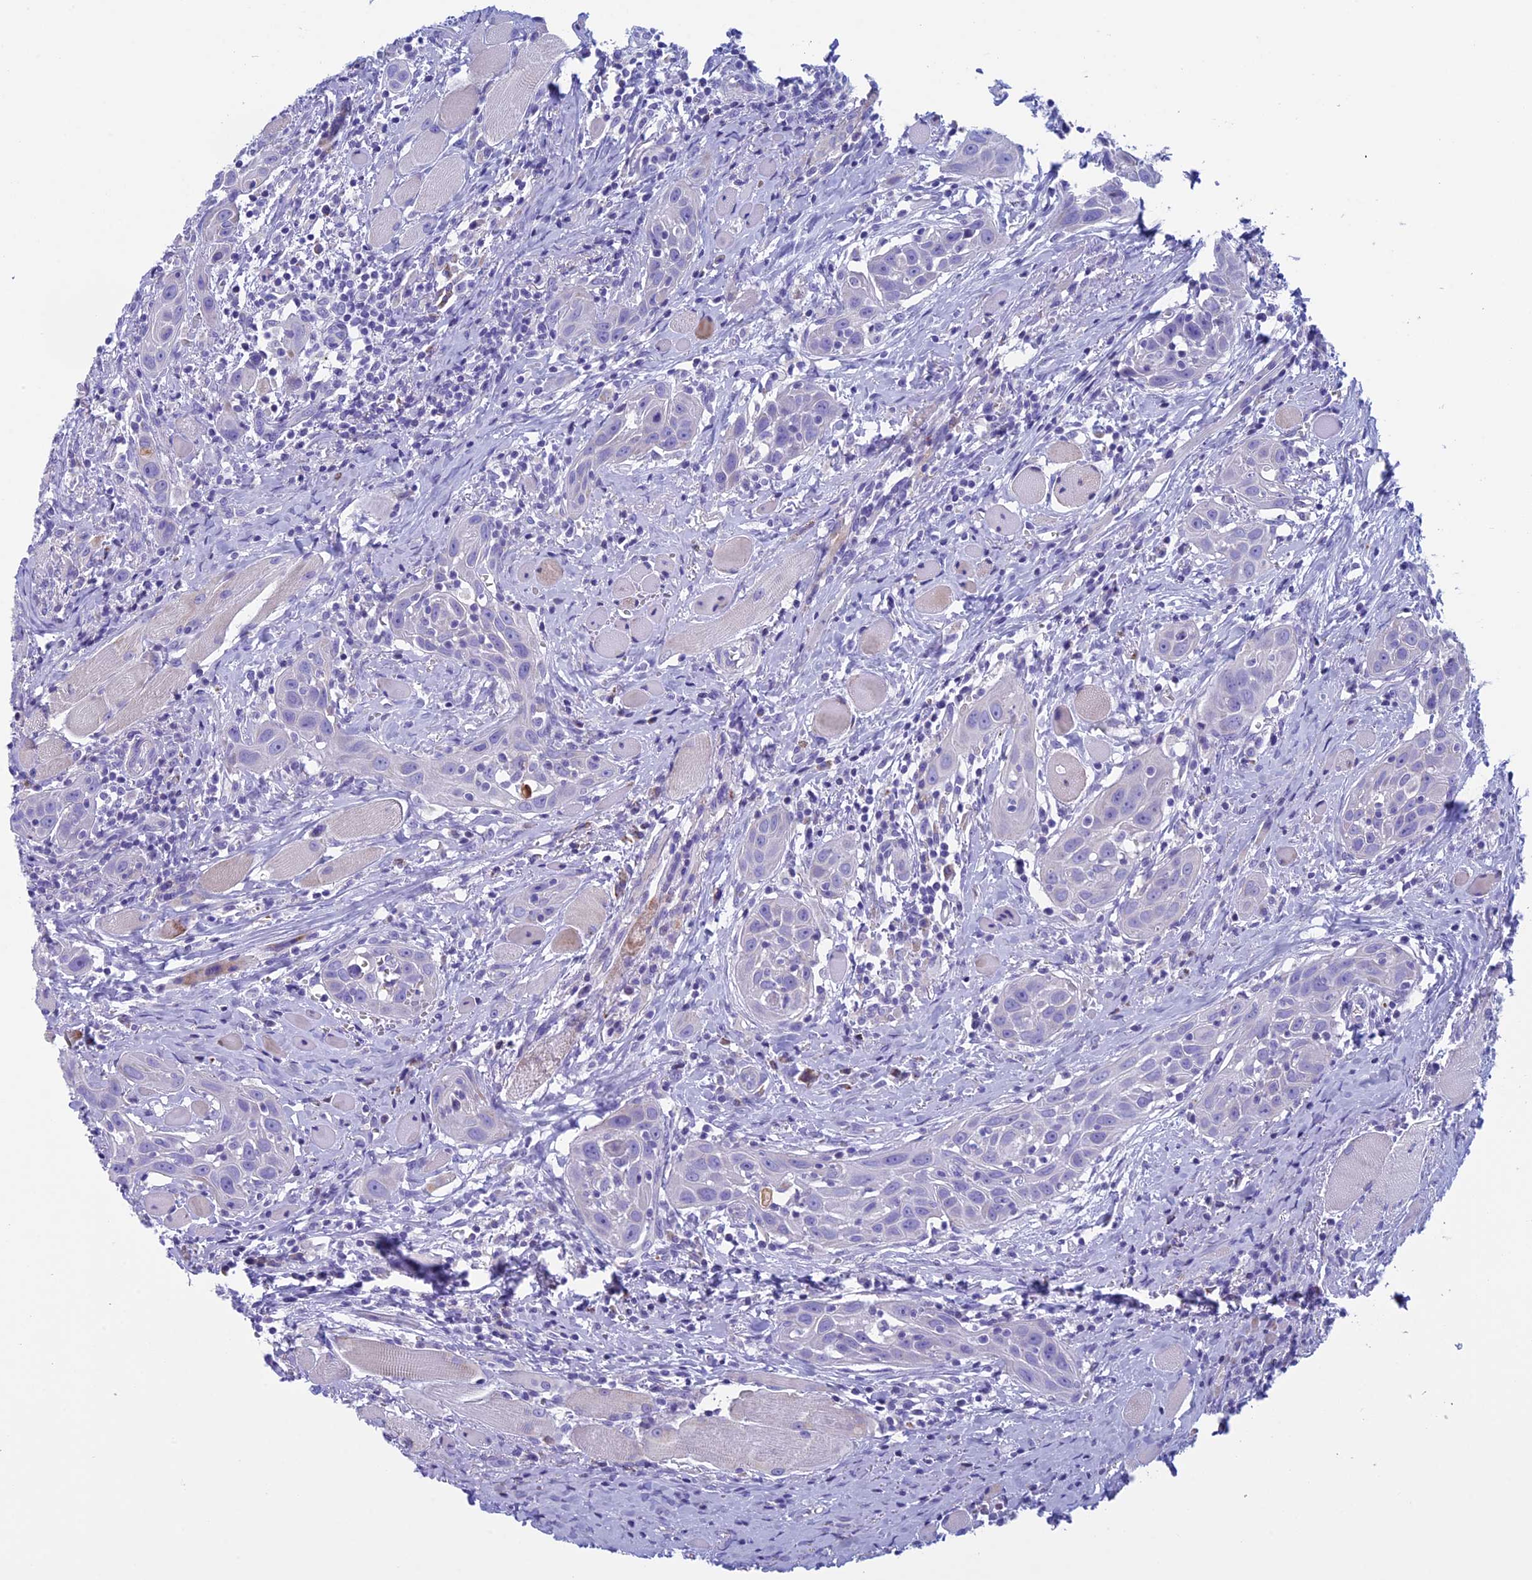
{"staining": {"intensity": "negative", "quantity": "none", "location": "none"}, "tissue": "head and neck cancer", "cell_type": "Tumor cells", "image_type": "cancer", "snomed": [{"axis": "morphology", "description": "Squamous cell carcinoma, NOS"}, {"axis": "topography", "description": "Oral tissue"}, {"axis": "topography", "description": "Head-Neck"}], "caption": "High power microscopy histopathology image of an IHC photomicrograph of head and neck cancer (squamous cell carcinoma), revealing no significant expression in tumor cells. Nuclei are stained in blue.", "gene": "ZNF563", "patient": {"sex": "female", "age": 50}}